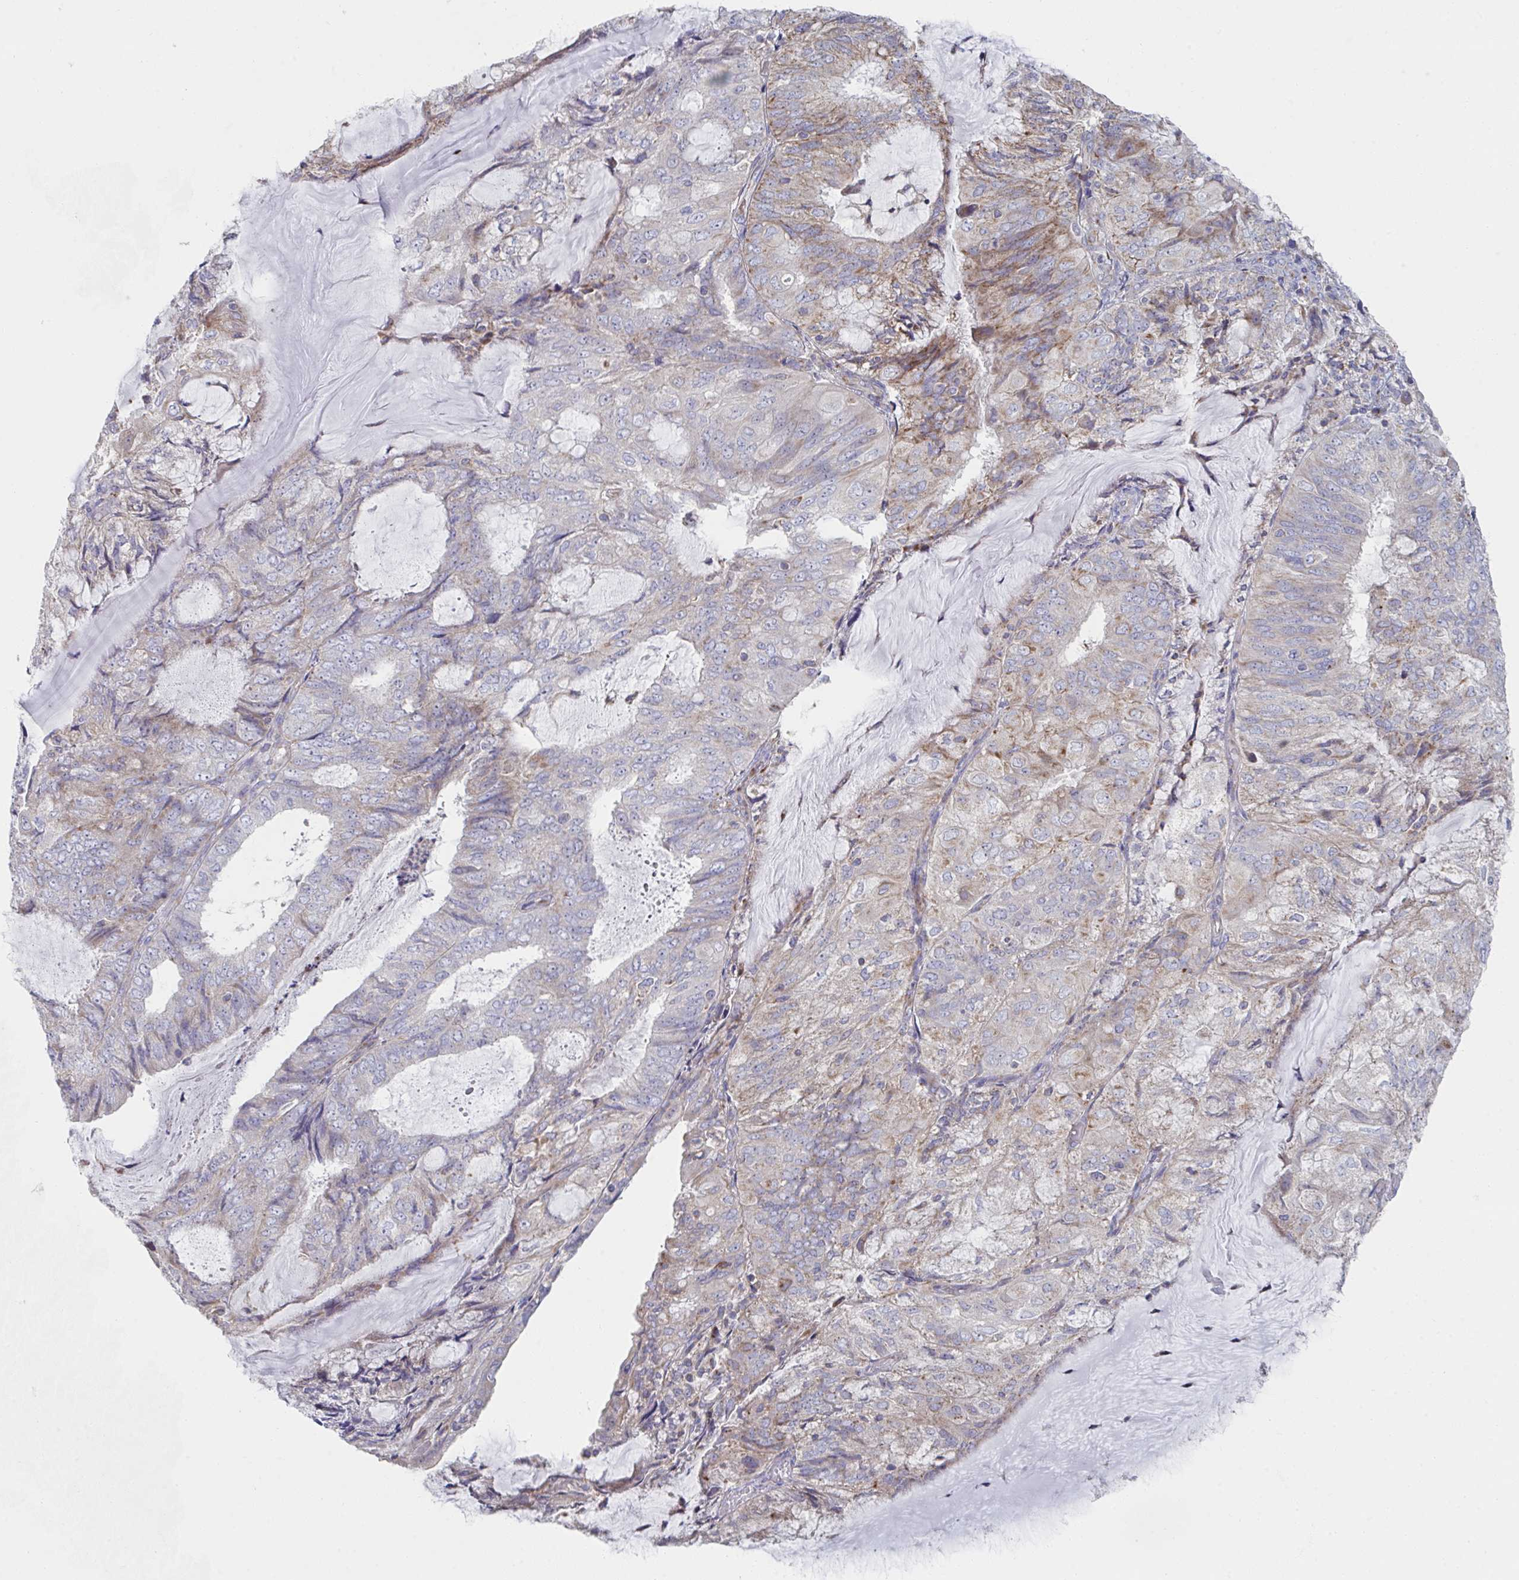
{"staining": {"intensity": "weak", "quantity": "<25%", "location": "cytoplasmic/membranous"}, "tissue": "endometrial cancer", "cell_type": "Tumor cells", "image_type": "cancer", "snomed": [{"axis": "morphology", "description": "Adenocarcinoma, NOS"}, {"axis": "topography", "description": "Endometrium"}], "caption": "A high-resolution image shows immunohistochemistry staining of endometrial cancer, which reveals no significant positivity in tumor cells.", "gene": "NDUFA7", "patient": {"sex": "female", "age": 81}}